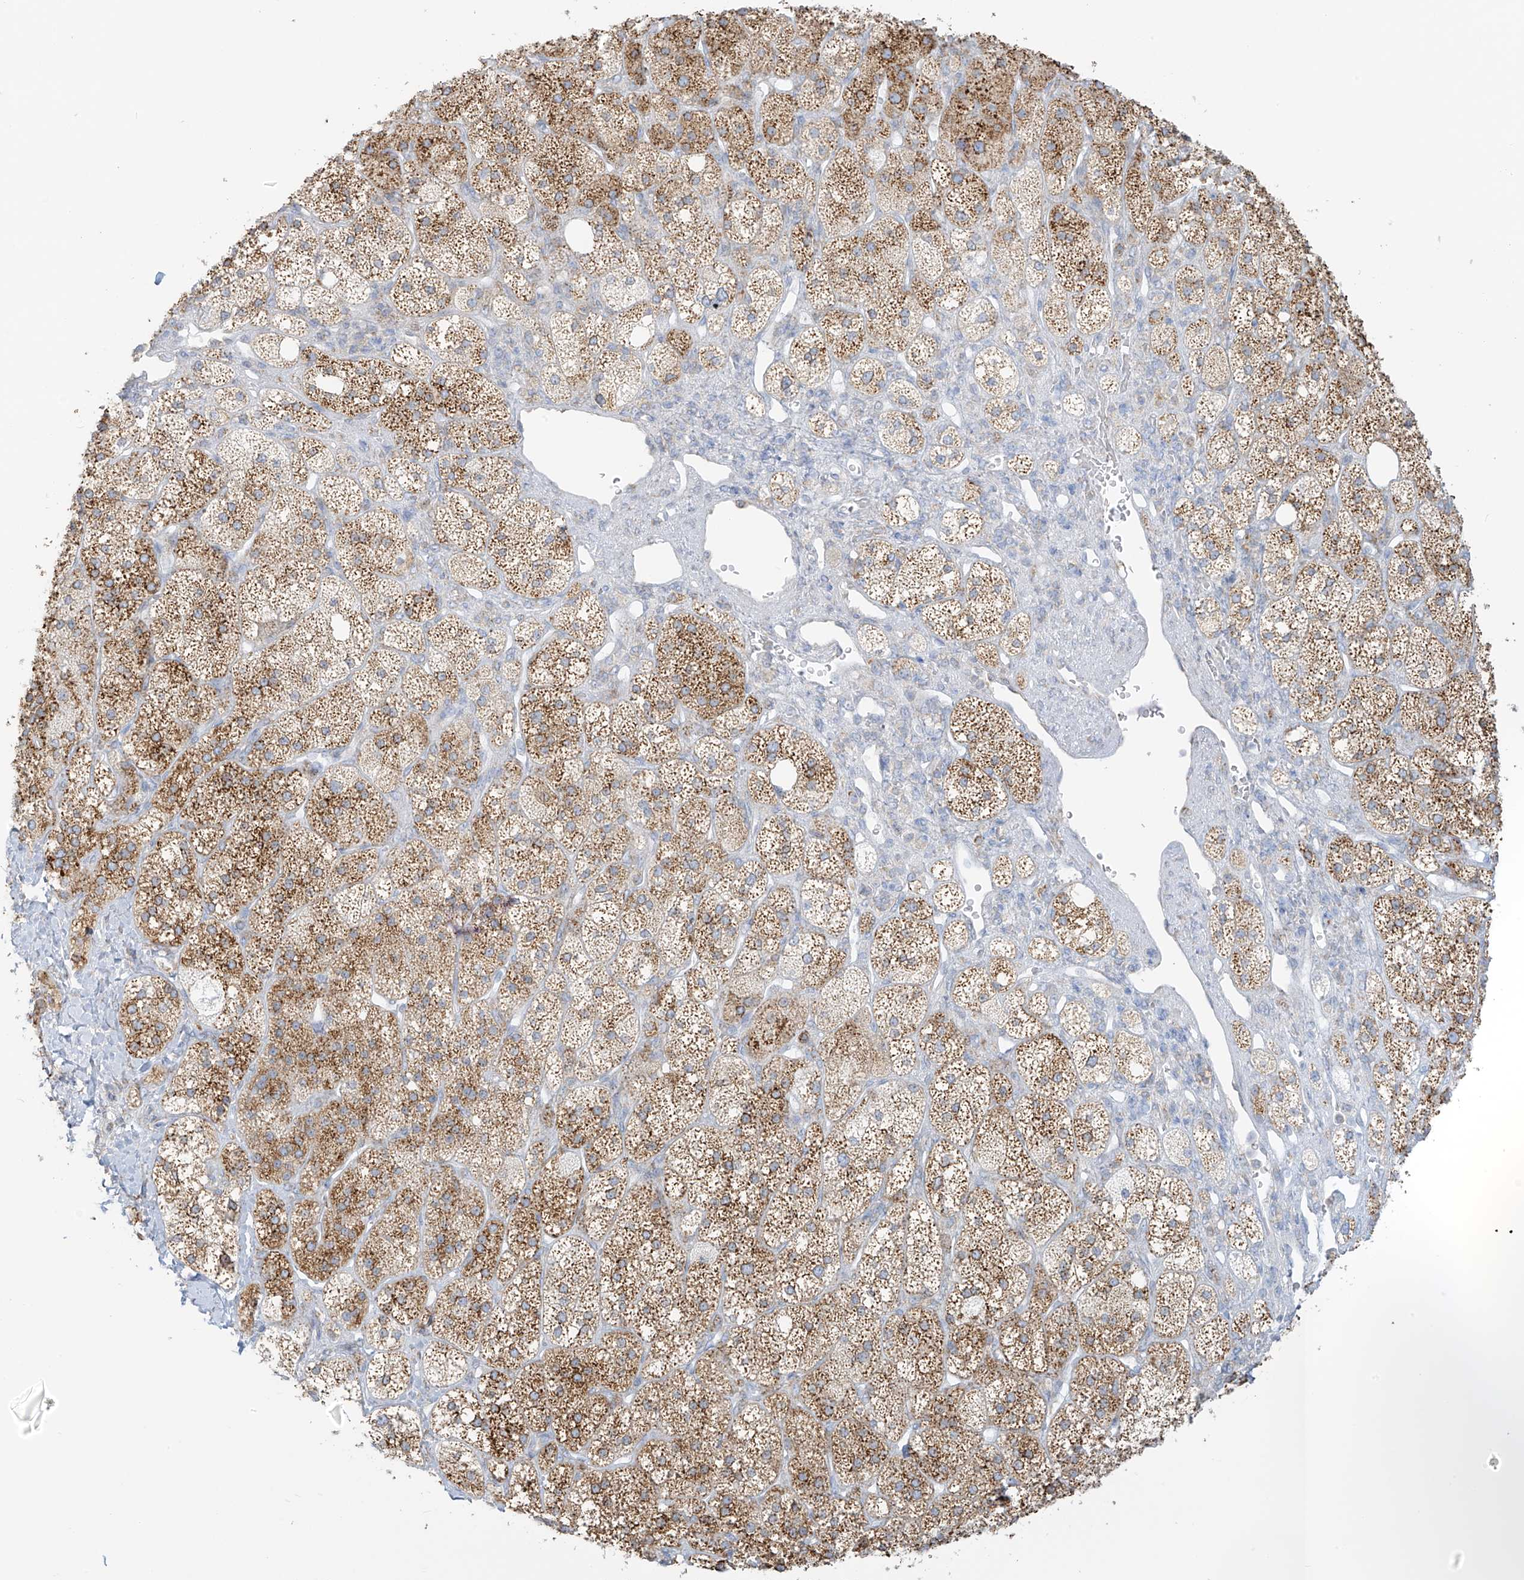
{"staining": {"intensity": "moderate", "quantity": ">75%", "location": "cytoplasmic/membranous"}, "tissue": "adrenal gland", "cell_type": "Glandular cells", "image_type": "normal", "snomed": [{"axis": "morphology", "description": "Normal tissue, NOS"}, {"axis": "topography", "description": "Adrenal gland"}], "caption": "Brown immunohistochemical staining in benign human adrenal gland exhibits moderate cytoplasmic/membranous positivity in about >75% of glandular cells. The protein is shown in brown color, while the nuclei are stained blue.", "gene": "LRRC59", "patient": {"sex": "male", "age": 61}}